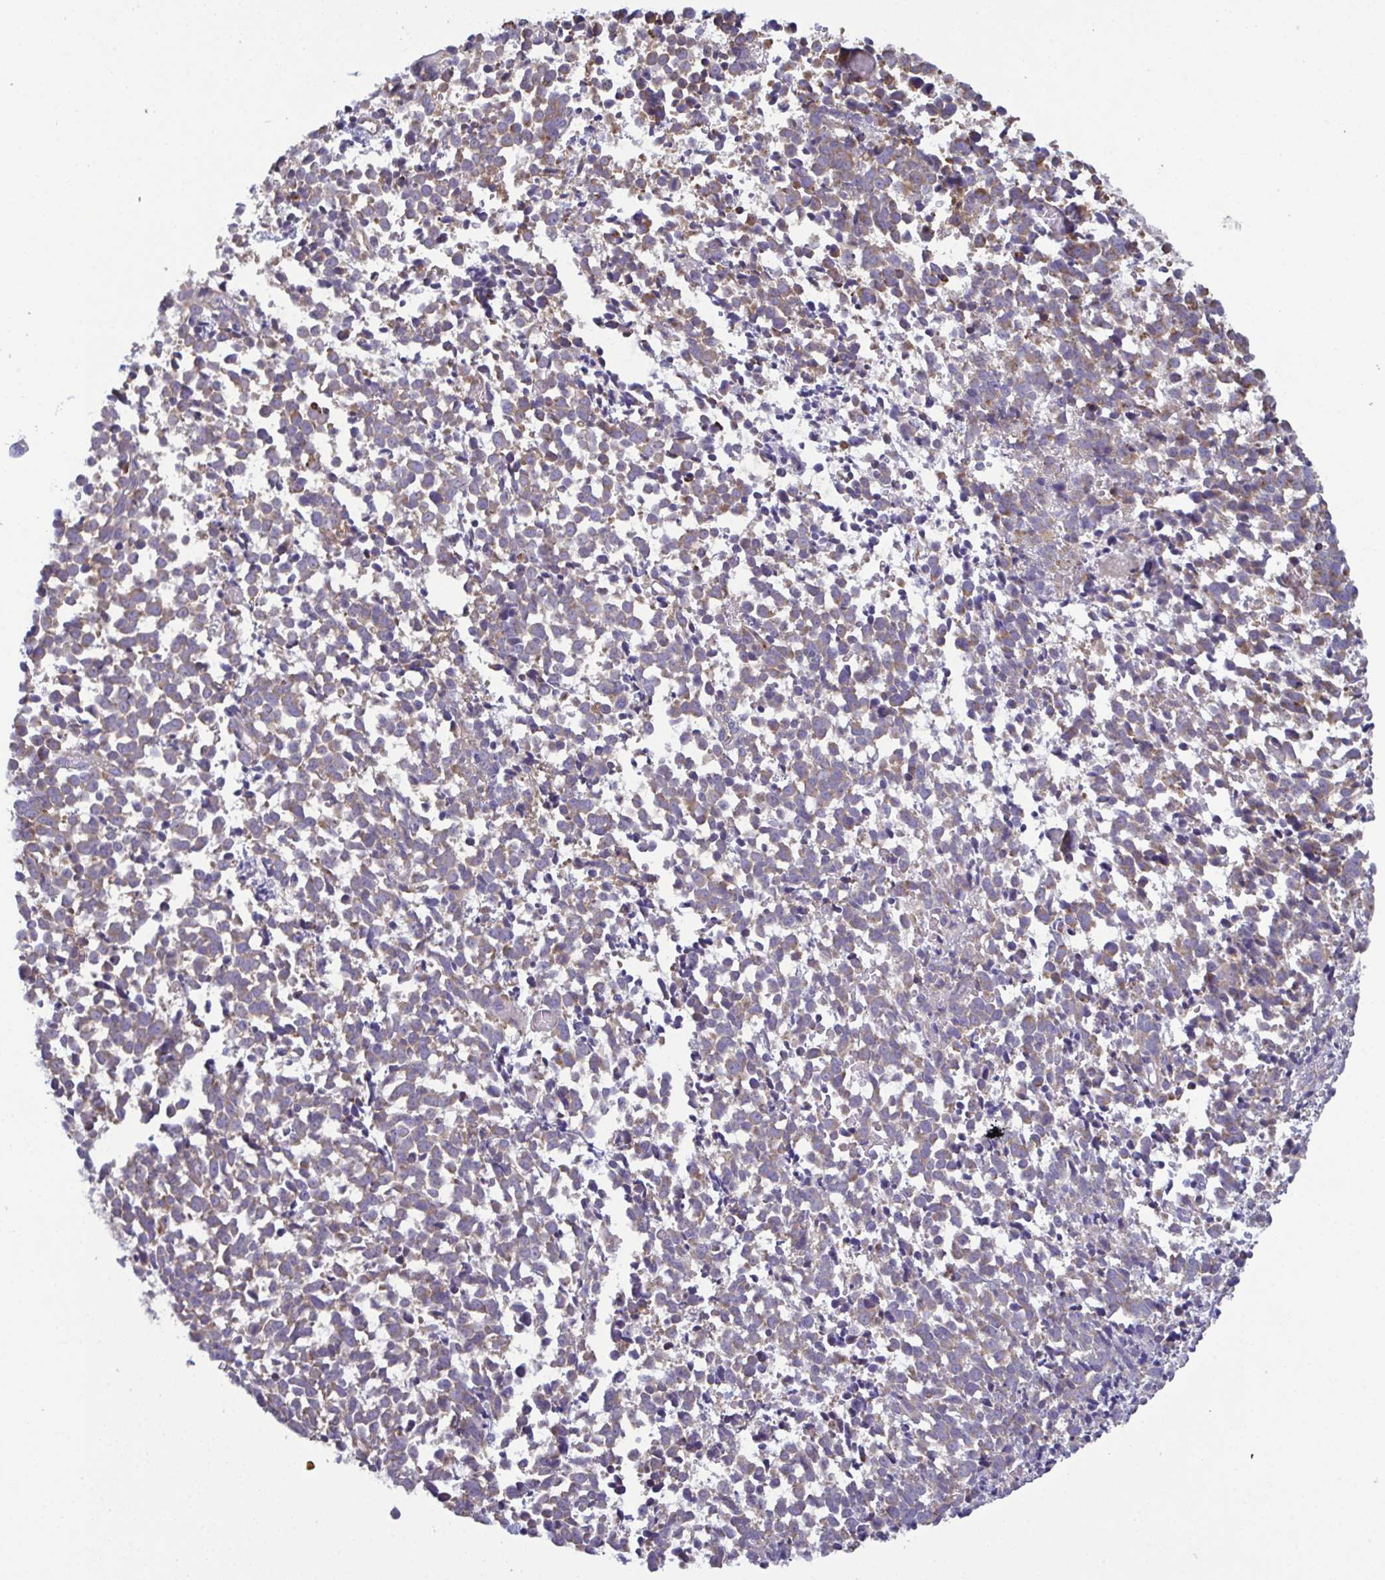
{"staining": {"intensity": "weak", "quantity": ">75%", "location": "cytoplasmic/membranous"}, "tissue": "melanoma", "cell_type": "Tumor cells", "image_type": "cancer", "snomed": [{"axis": "morphology", "description": "Malignant melanoma, NOS"}, {"axis": "topography", "description": "Skin"}], "caption": "High-power microscopy captured an immunohistochemistry micrograph of melanoma, revealing weak cytoplasmic/membranous staining in about >75% of tumor cells.", "gene": "CSDE1", "patient": {"sex": "female", "age": 70}}